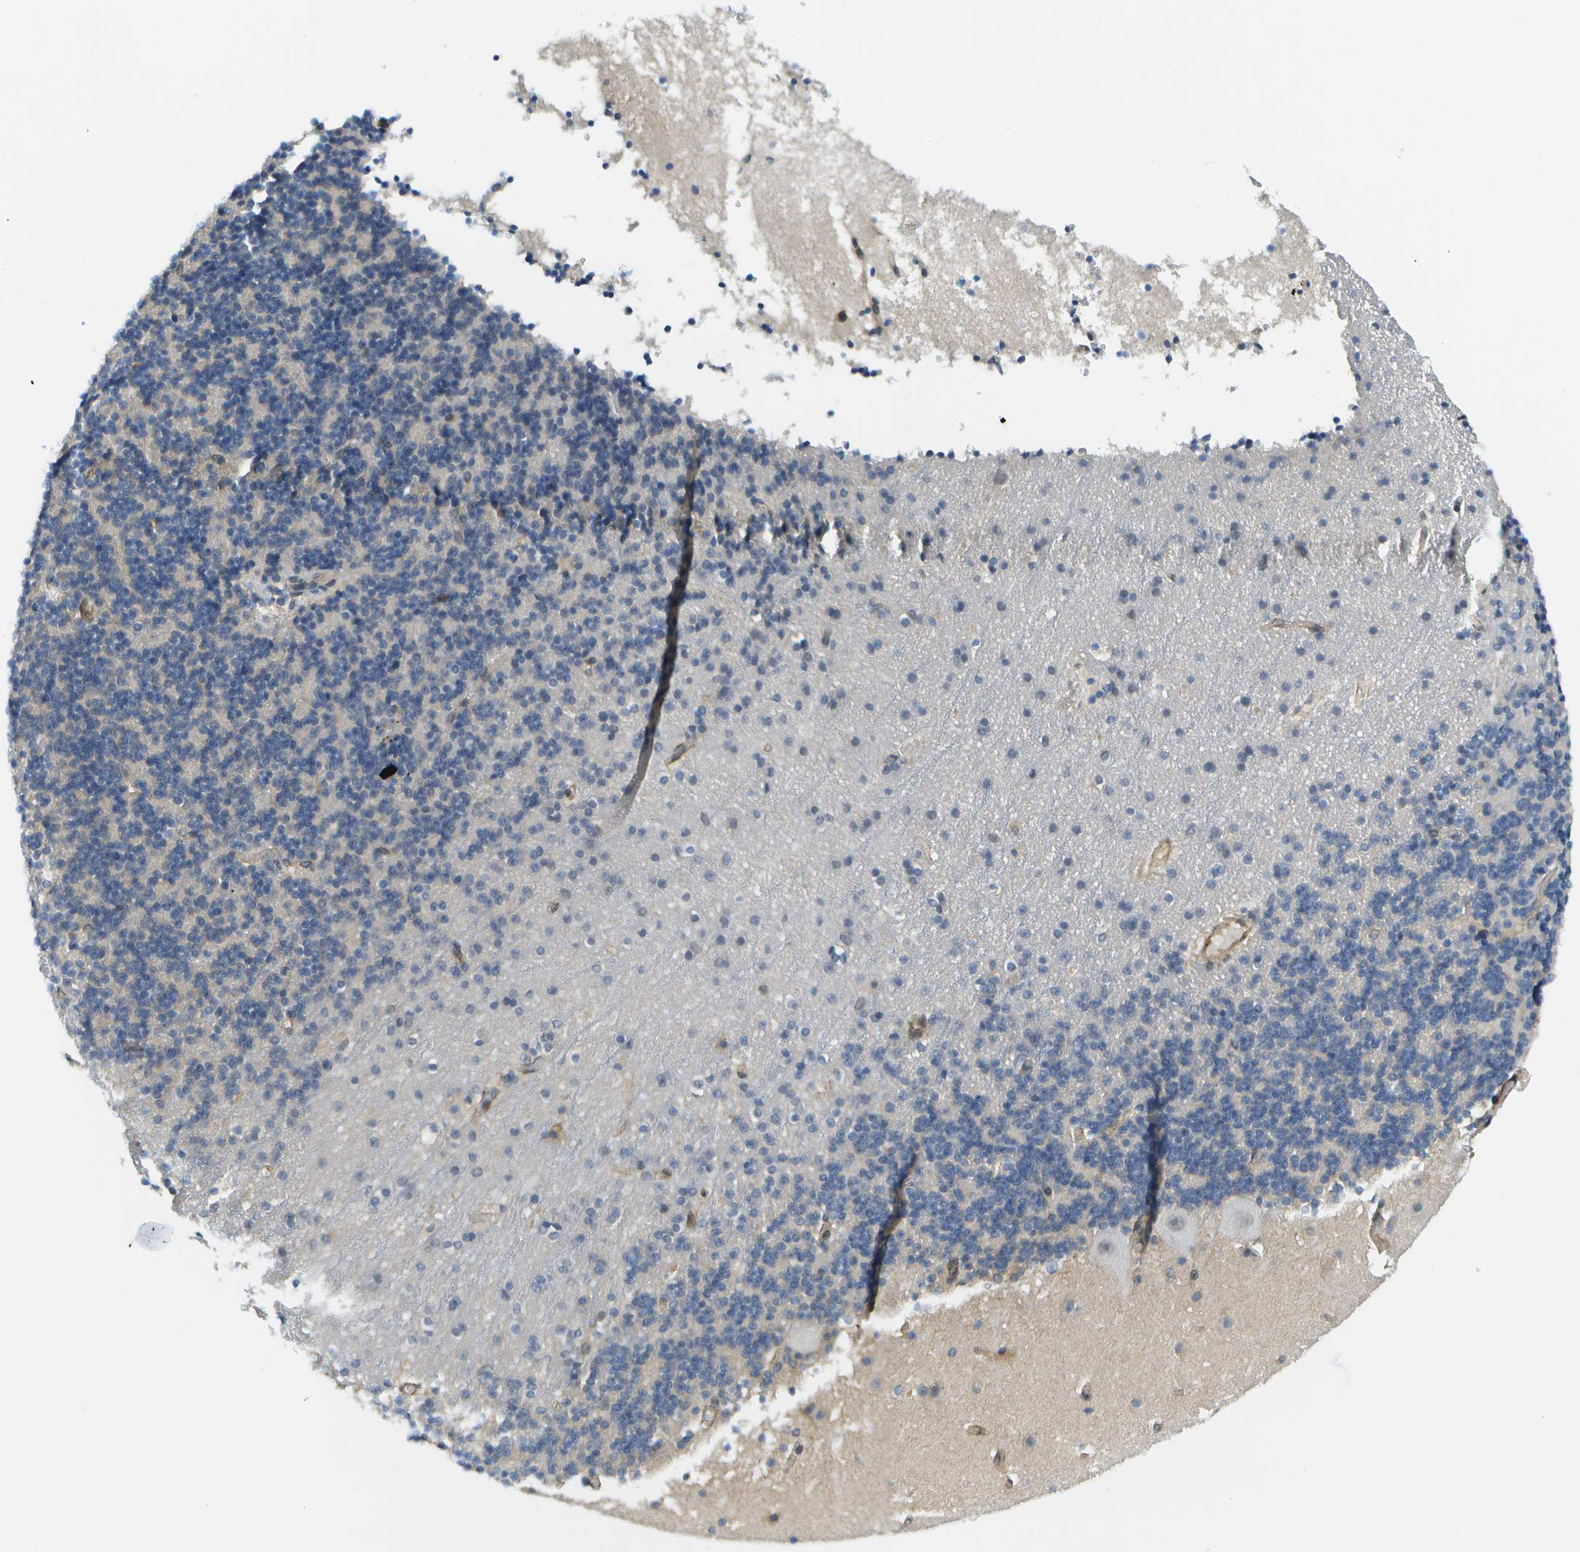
{"staining": {"intensity": "negative", "quantity": "none", "location": "none"}, "tissue": "cerebellum", "cell_type": "Cells in granular layer", "image_type": "normal", "snomed": [{"axis": "morphology", "description": "Normal tissue, NOS"}, {"axis": "topography", "description": "Cerebellum"}], "caption": "Immunohistochemical staining of unremarkable cerebellum displays no significant staining in cells in granular layer.", "gene": "KIAA0040", "patient": {"sex": "male", "age": 45}}